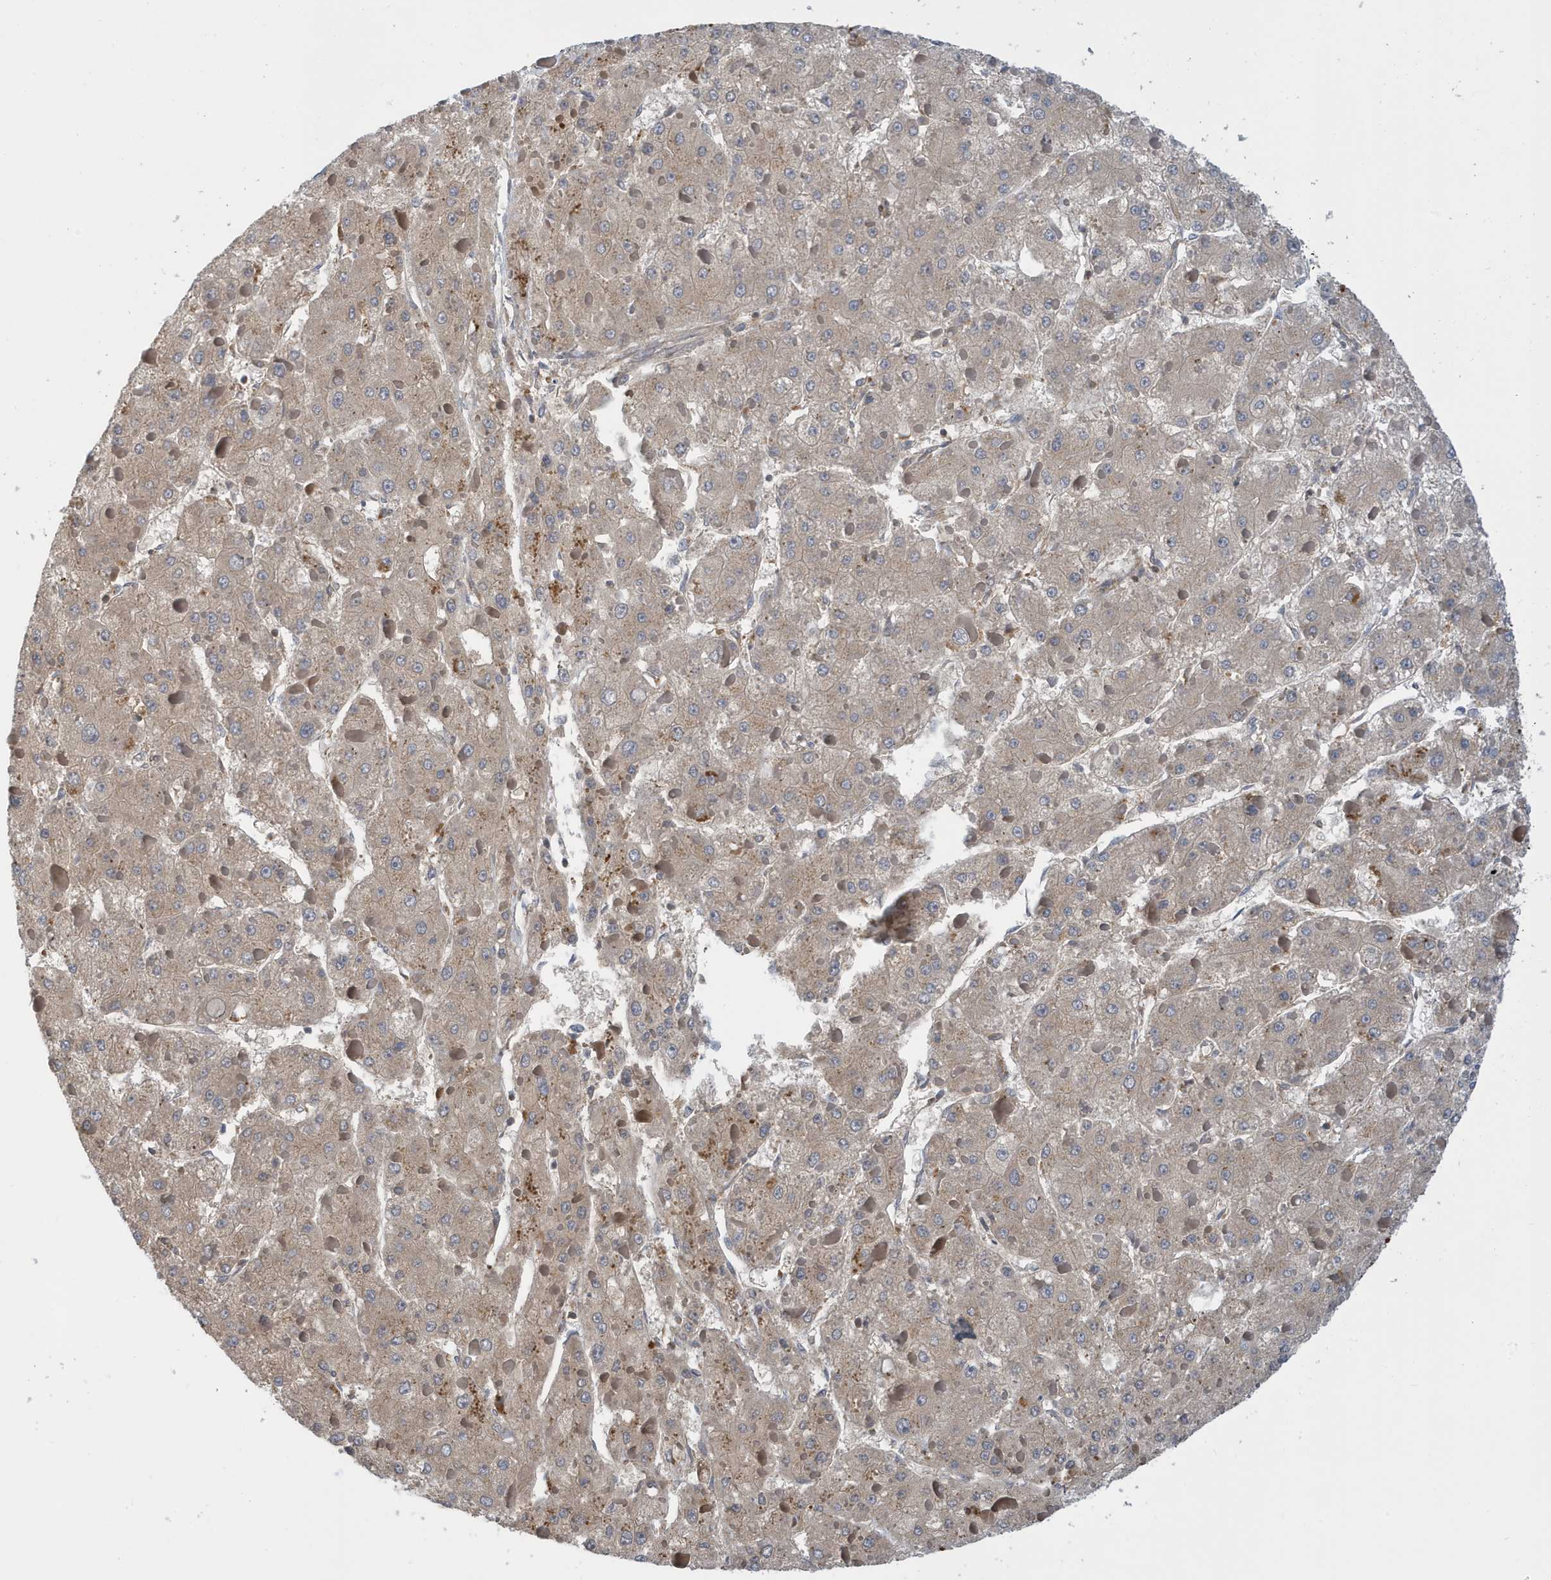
{"staining": {"intensity": "negative", "quantity": "none", "location": "none"}, "tissue": "liver cancer", "cell_type": "Tumor cells", "image_type": "cancer", "snomed": [{"axis": "morphology", "description": "Carcinoma, Hepatocellular, NOS"}, {"axis": "topography", "description": "Liver"}], "caption": "Human liver cancer stained for a protein using immunohistochemistry displays no positivity in tumor cells.", "gene": "NSUN3", "patient": {"sex": "female", "age": 73}}